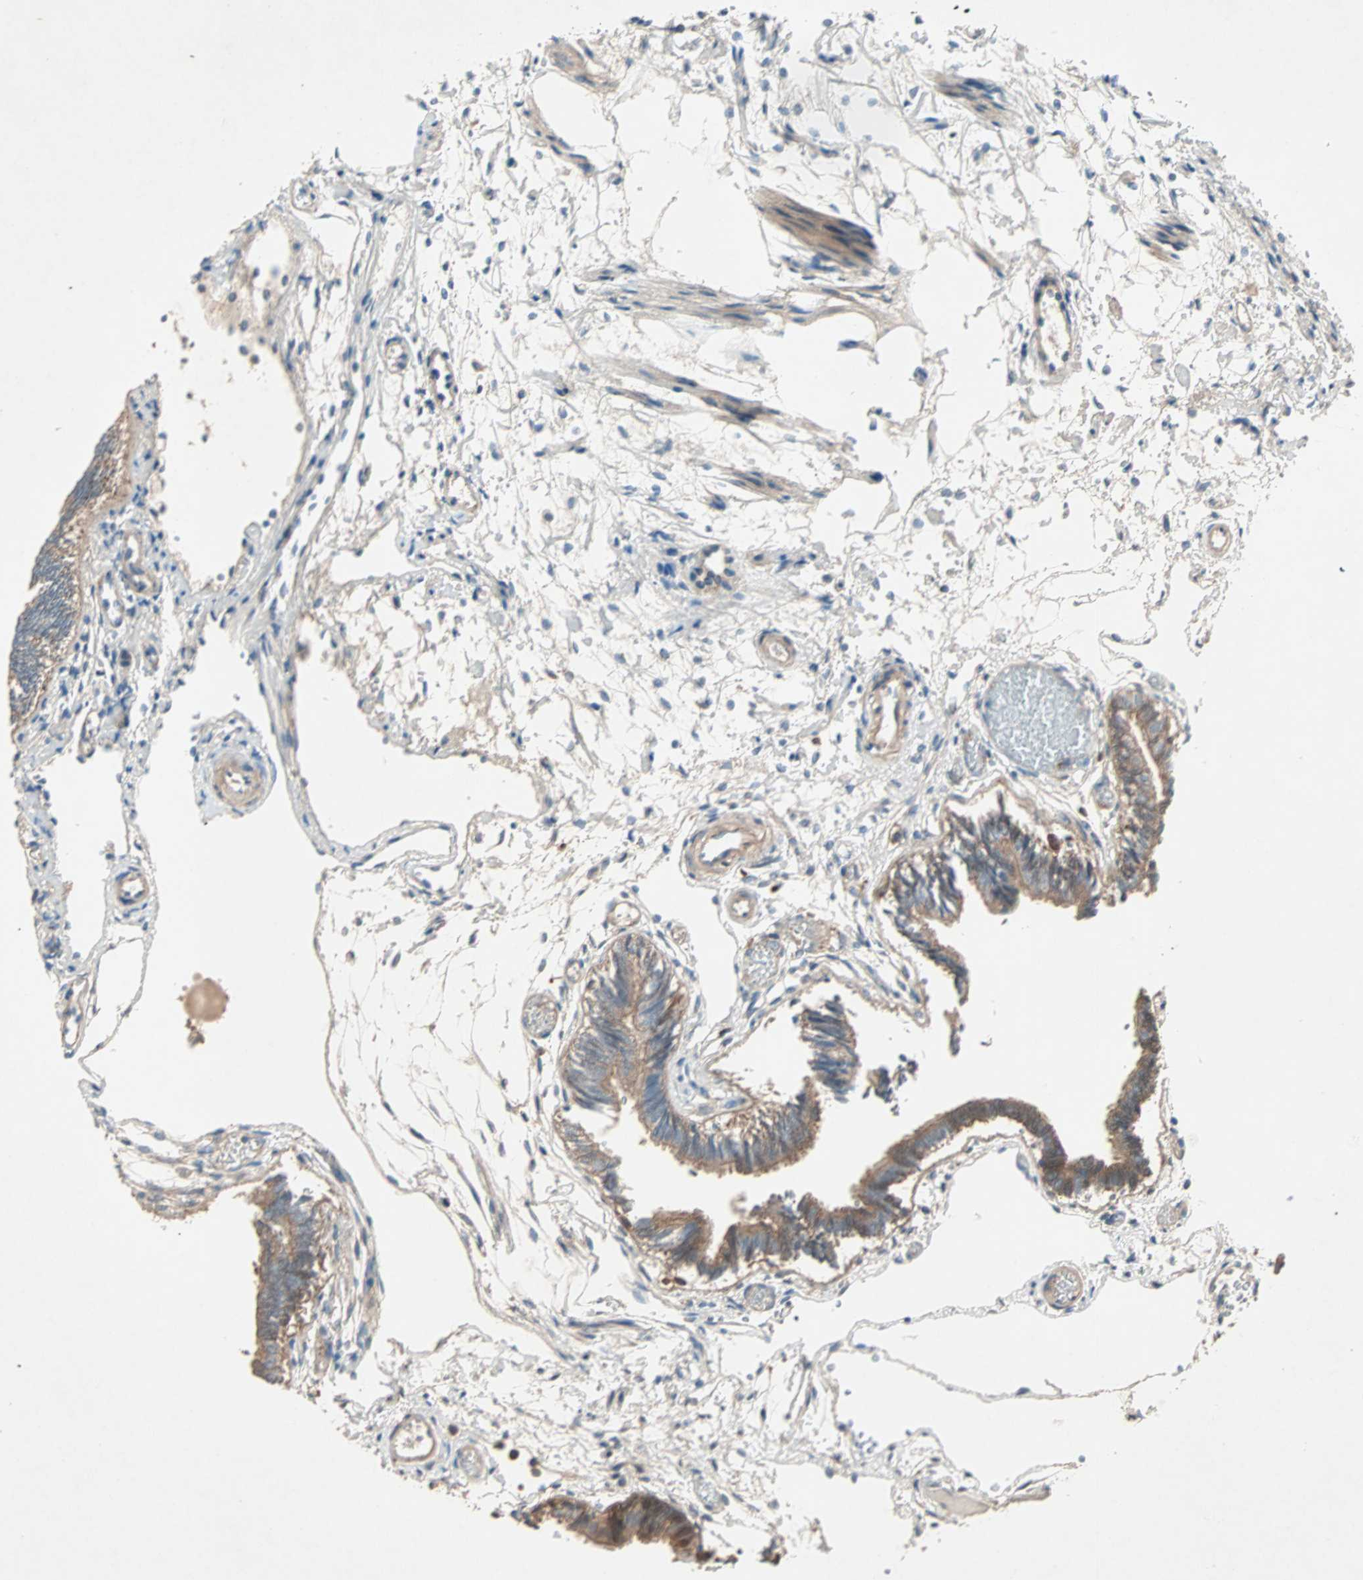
{"staining": {"intensity": "moderate", "quantity": ">75%", "location": "cytoplasmic/membranous"}, "tissue": "fallopian tube", "cell_type": "Glandular cells", "image_type": "normal", "snomed": [{"axis": "morphology", "description": "Normal tissue, NOS"}, {"axis": "topography", "description": "Fallopian tube"}], "caption": "Immunohistochemical staining of benign fallopian tube displays >75% levels of moderate cytoplasmic/membranous protein expression in approximately >75% of glandular cells. (brown staining indicates protein expression, while blue staining denotes nuclei).", "gene": "SDSL", "patient": {"sex": "female", "age": 29}}